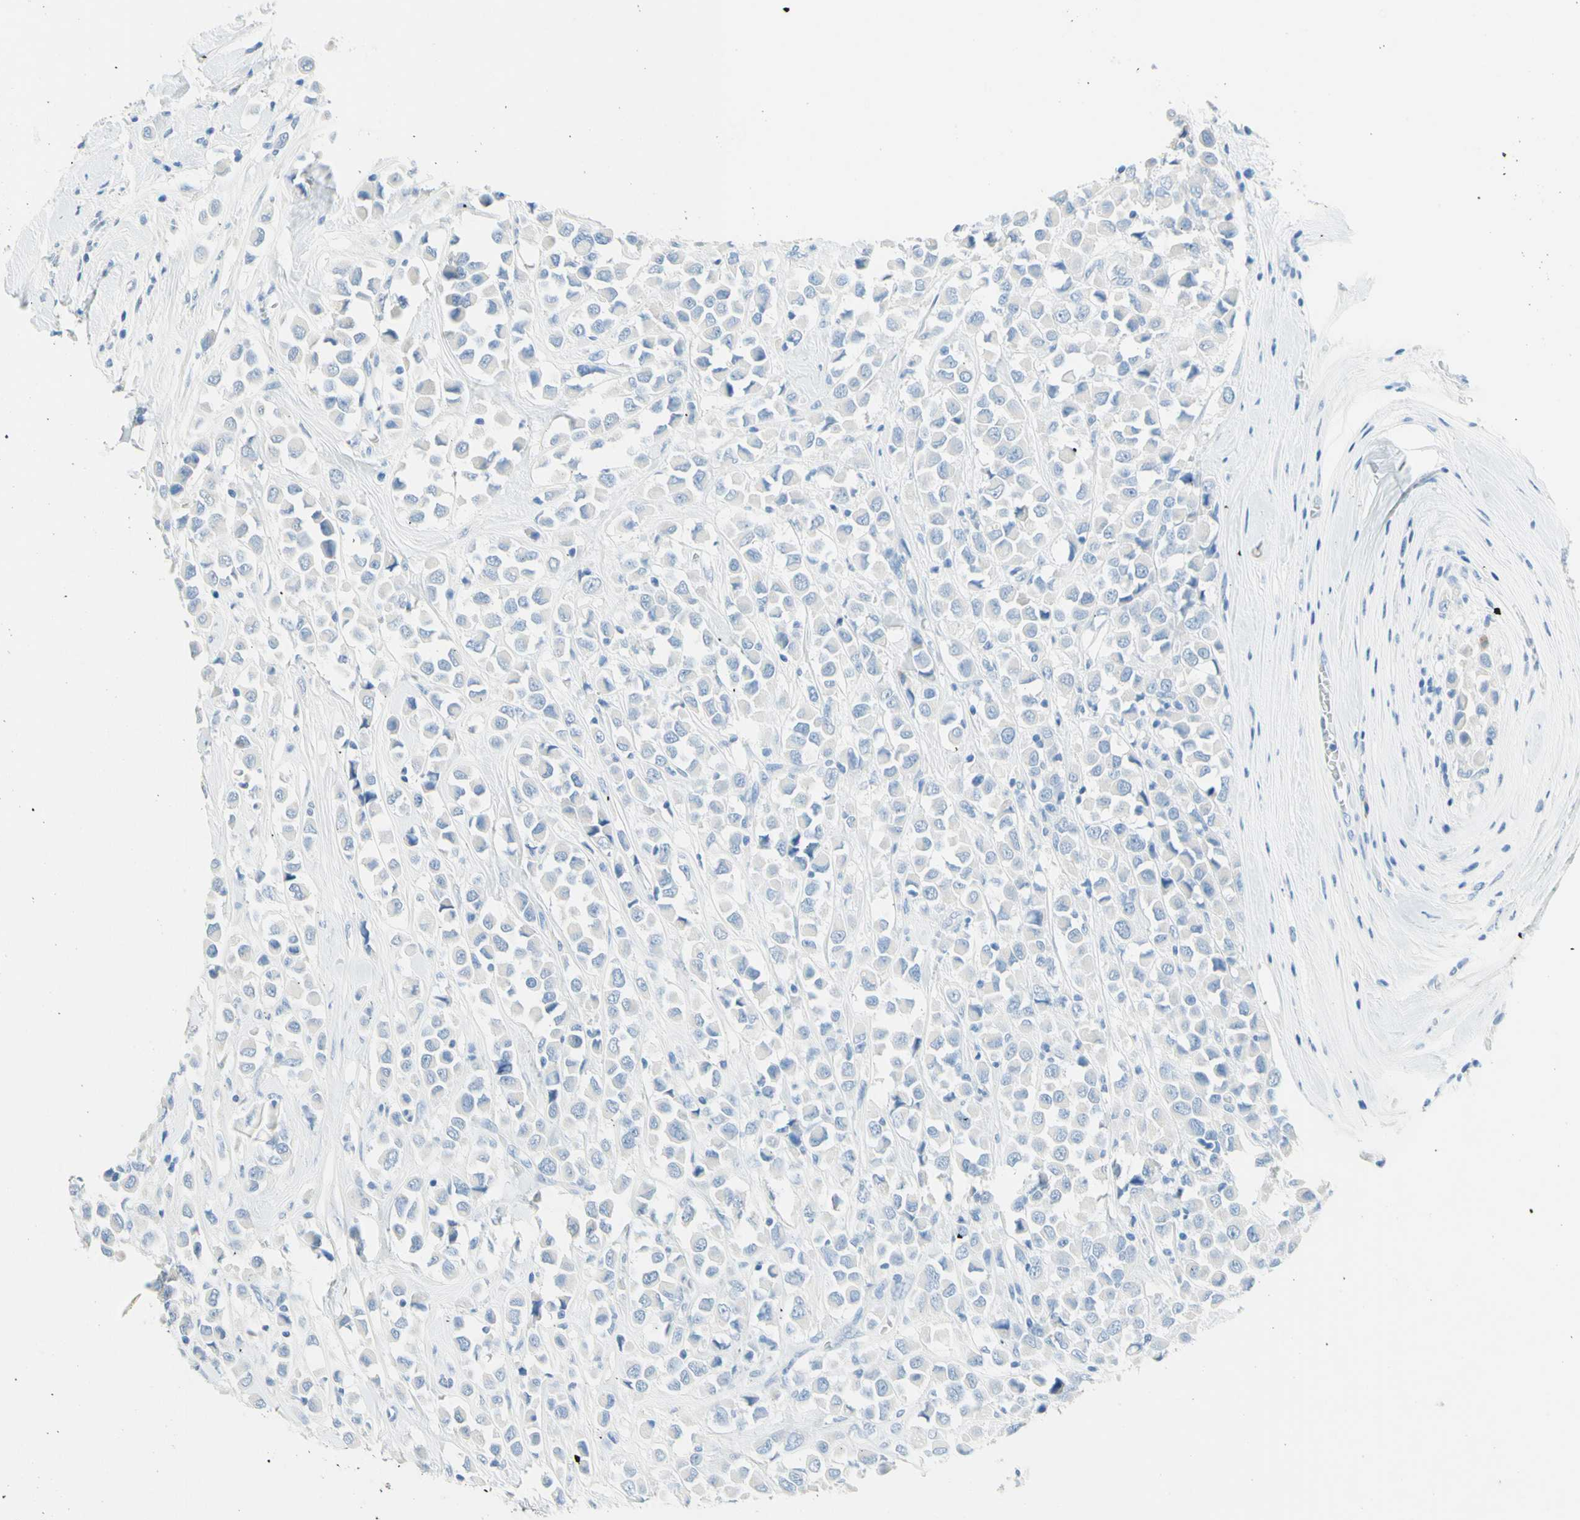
{"staining": {"intensity": "negative", "quantity": "none", "location": "none"}, "tissue": "breast cancer", "cell_type": "Tumor cells", "image_type": "cancer", "snomed": [{"axis": "morphology", "description": "Duct carcinoma"}, {"axis": "topography", "description": "Breast"}], "caption": "Breast cancer (invasive ductal carcinoma) was stained to show a protein in brown. There is no significant expression in tumor cells.", "gene": "IL6ST", "patient": {"sex": "female", "age": 61}}